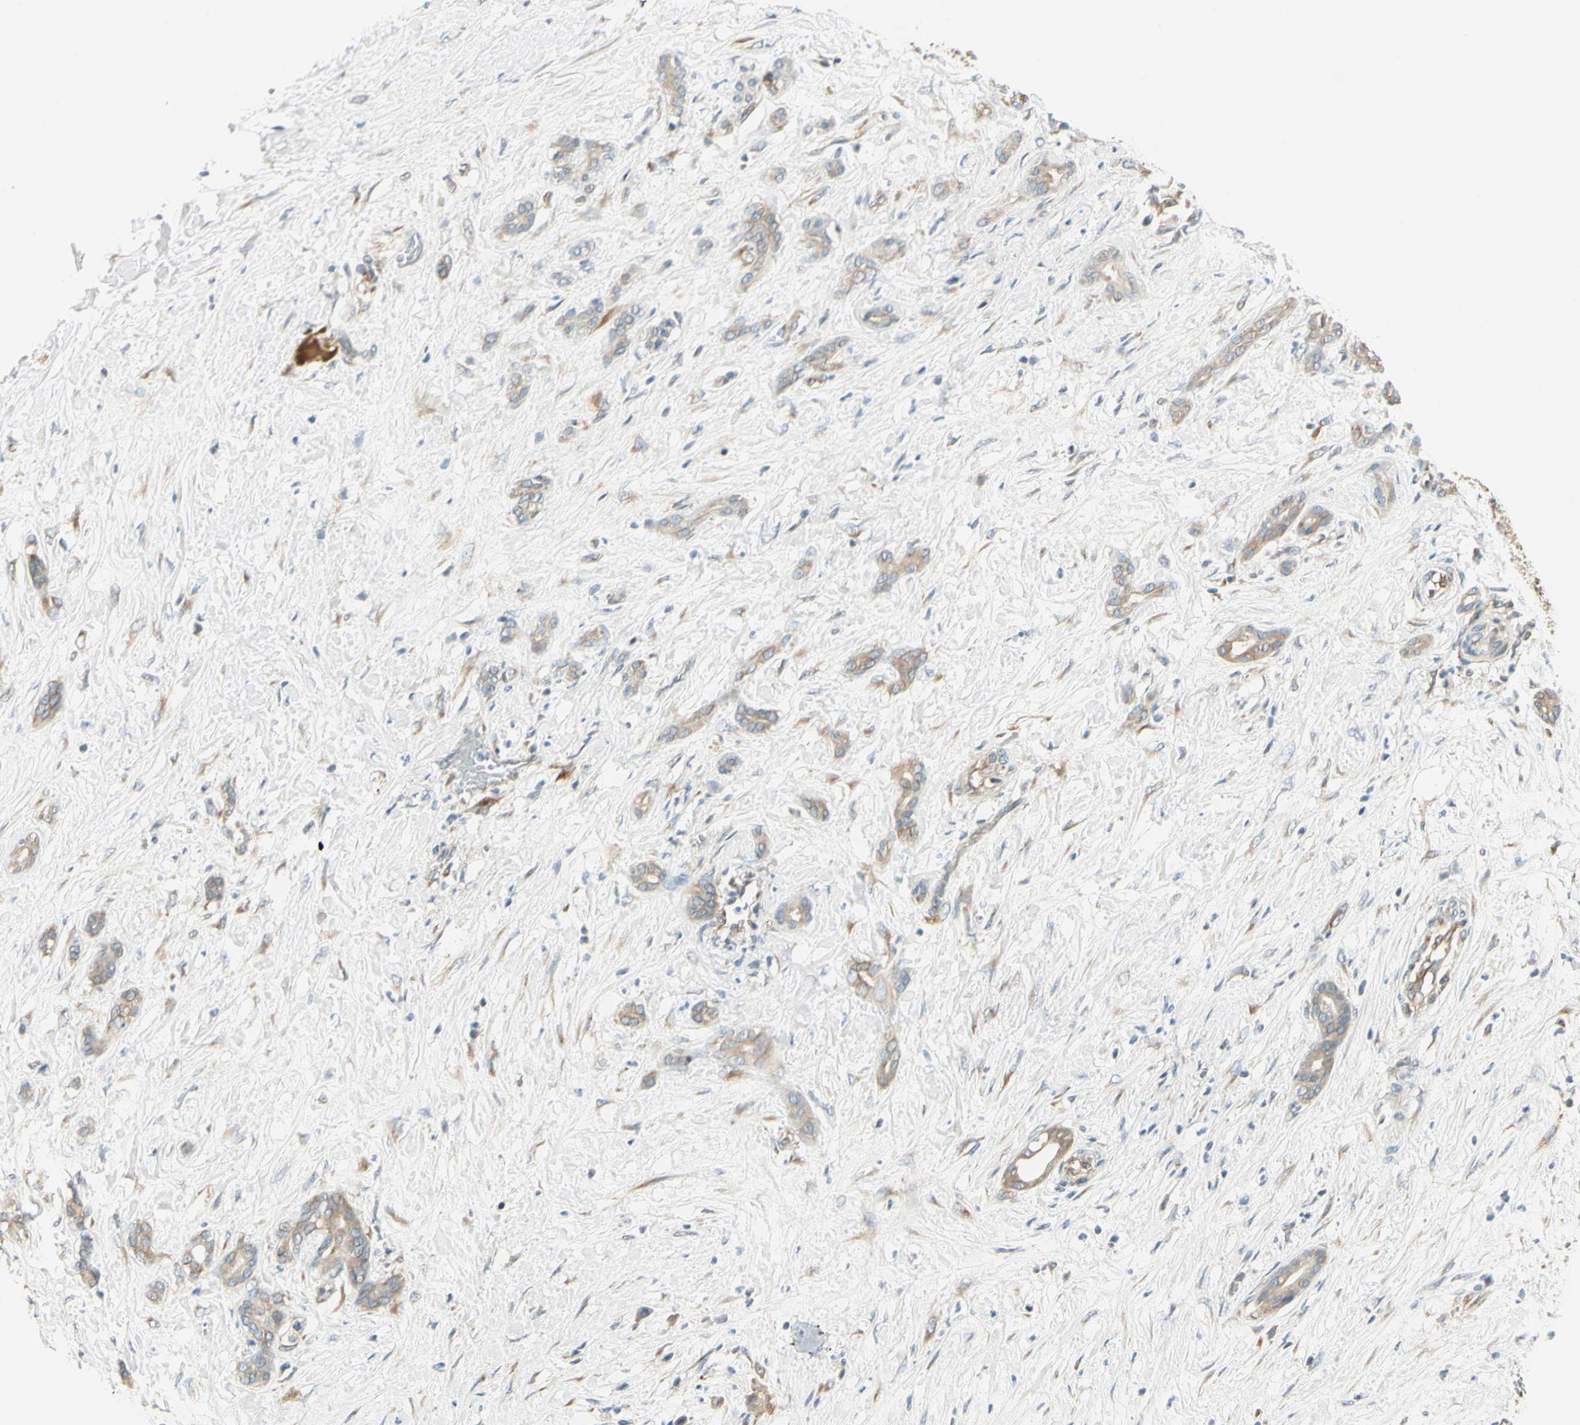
{"staining": {"intensity": "weak", "quantity": ">75%", "location": "cytoplasmic/membranous"}, "tissue": "pancreatic cancer", "cell_type": "Tumor cells", "image_type": "cancer", "snomed": [{"axis": "morphology", "description": "Adenocarcinoma, NOS"}, {"axis": "topography", "description": "Pancreas"}], "caption": "Weak cytoplasmic/membranous expression is identified in approximately >75% of tumor cells in pancreatic adenocarcinoma.", "gene": "IGDCC4", "patient": {"sex": "male", "age": 41}}